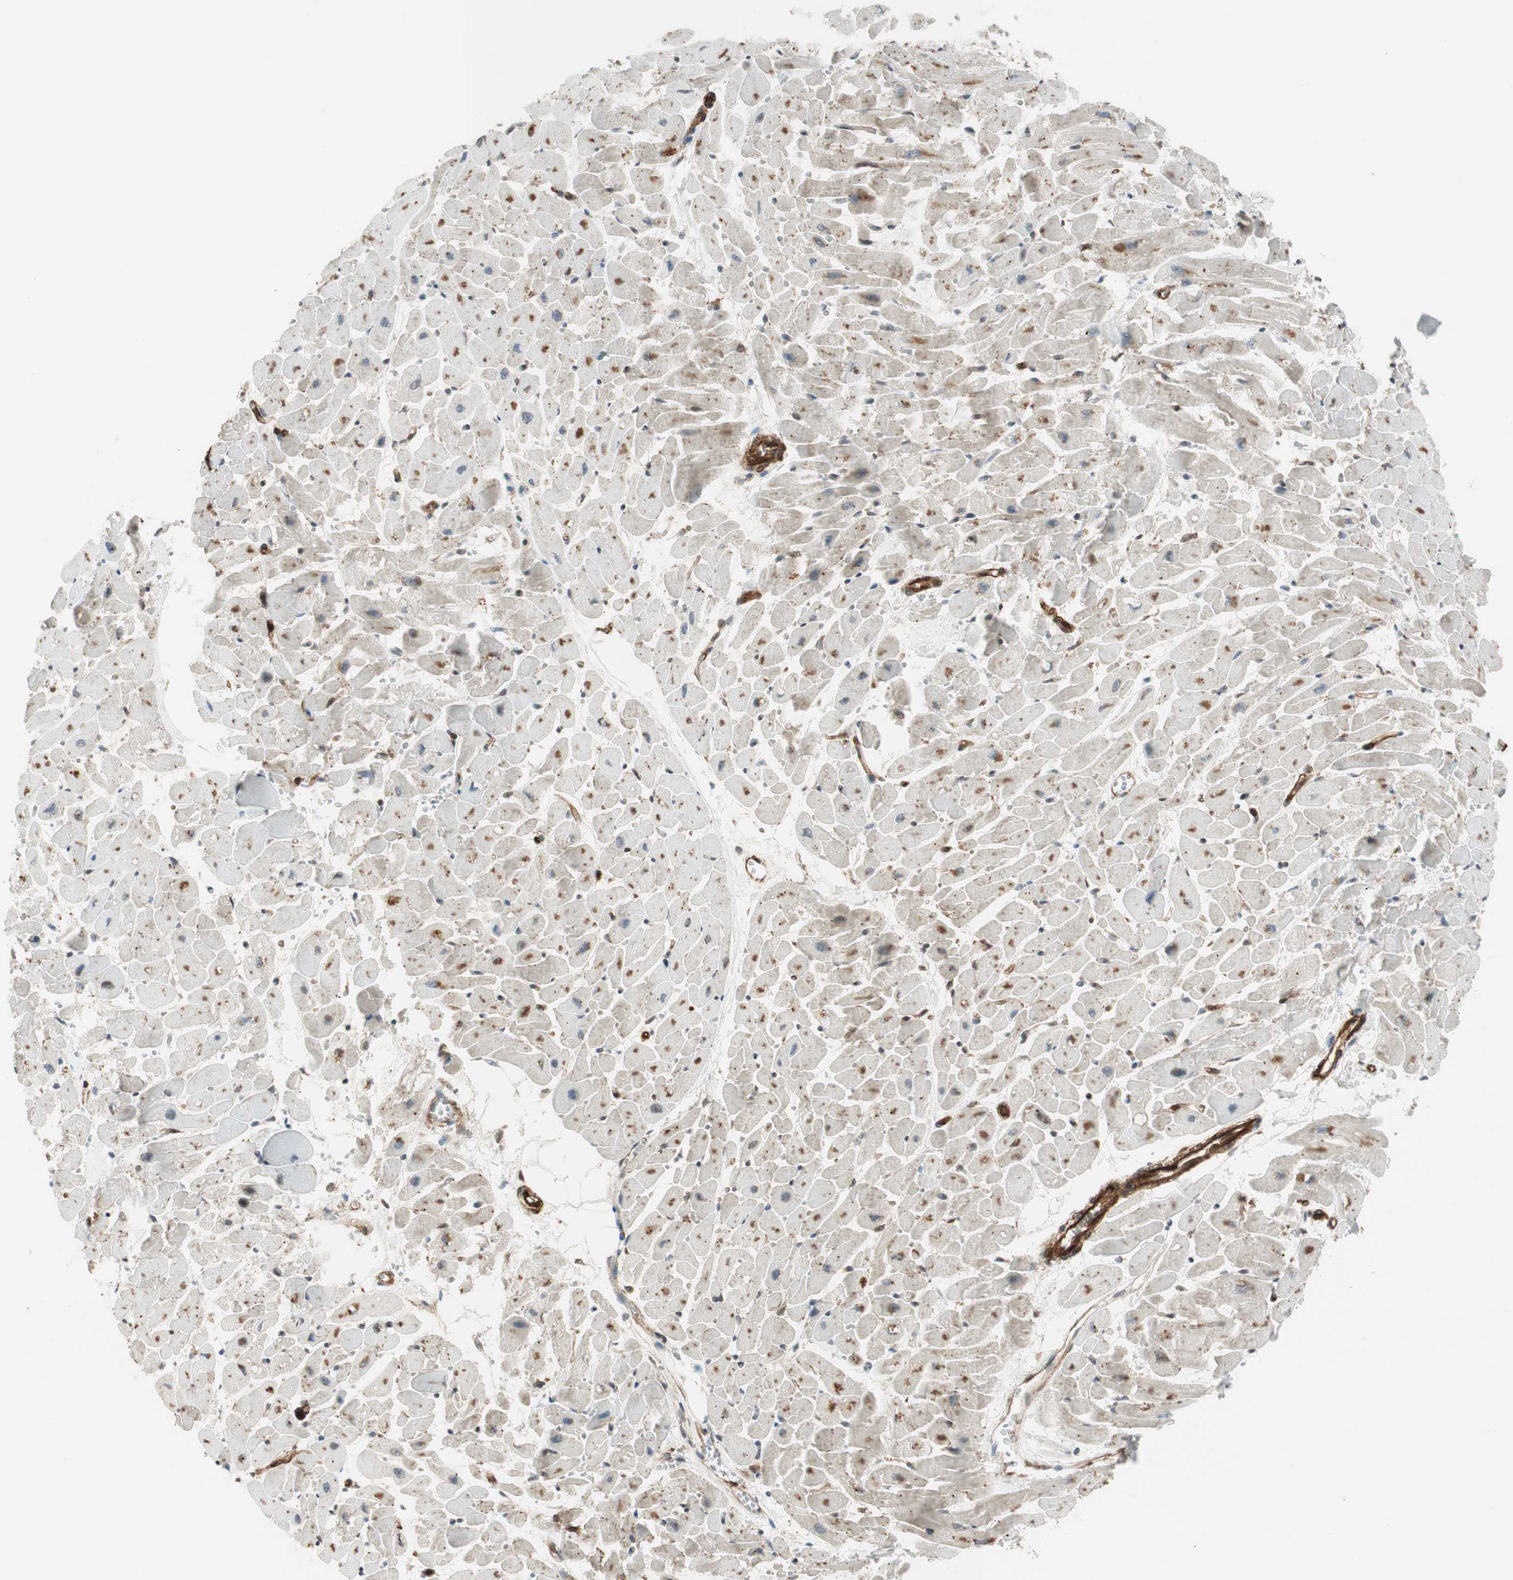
{"staining": {"intensity": "moderate", "quantity": ">75%", "location": "cytoplasmic/membranous,nuclear"}, "tissue": "heart muscle", "cell_type": "Cardiomyocytes", "image_type": "normal", "snomed": [{"axis": "morphology", "description": "Normal tissue, NOS"}, {"axis": "topography", "description": "Heart"}], "caption": "The immunohistochemical stain highlights moderate cytoplasmic/membranous,nuclear positivity in cardiomyocytes of benign heart muscle. Using DAB (brown) and hematoxylin (blue) stains, captured at high magnification using brightfield microscopy.", "gene": "CDK19", "patient": {"sex": "female", "age": 19}}